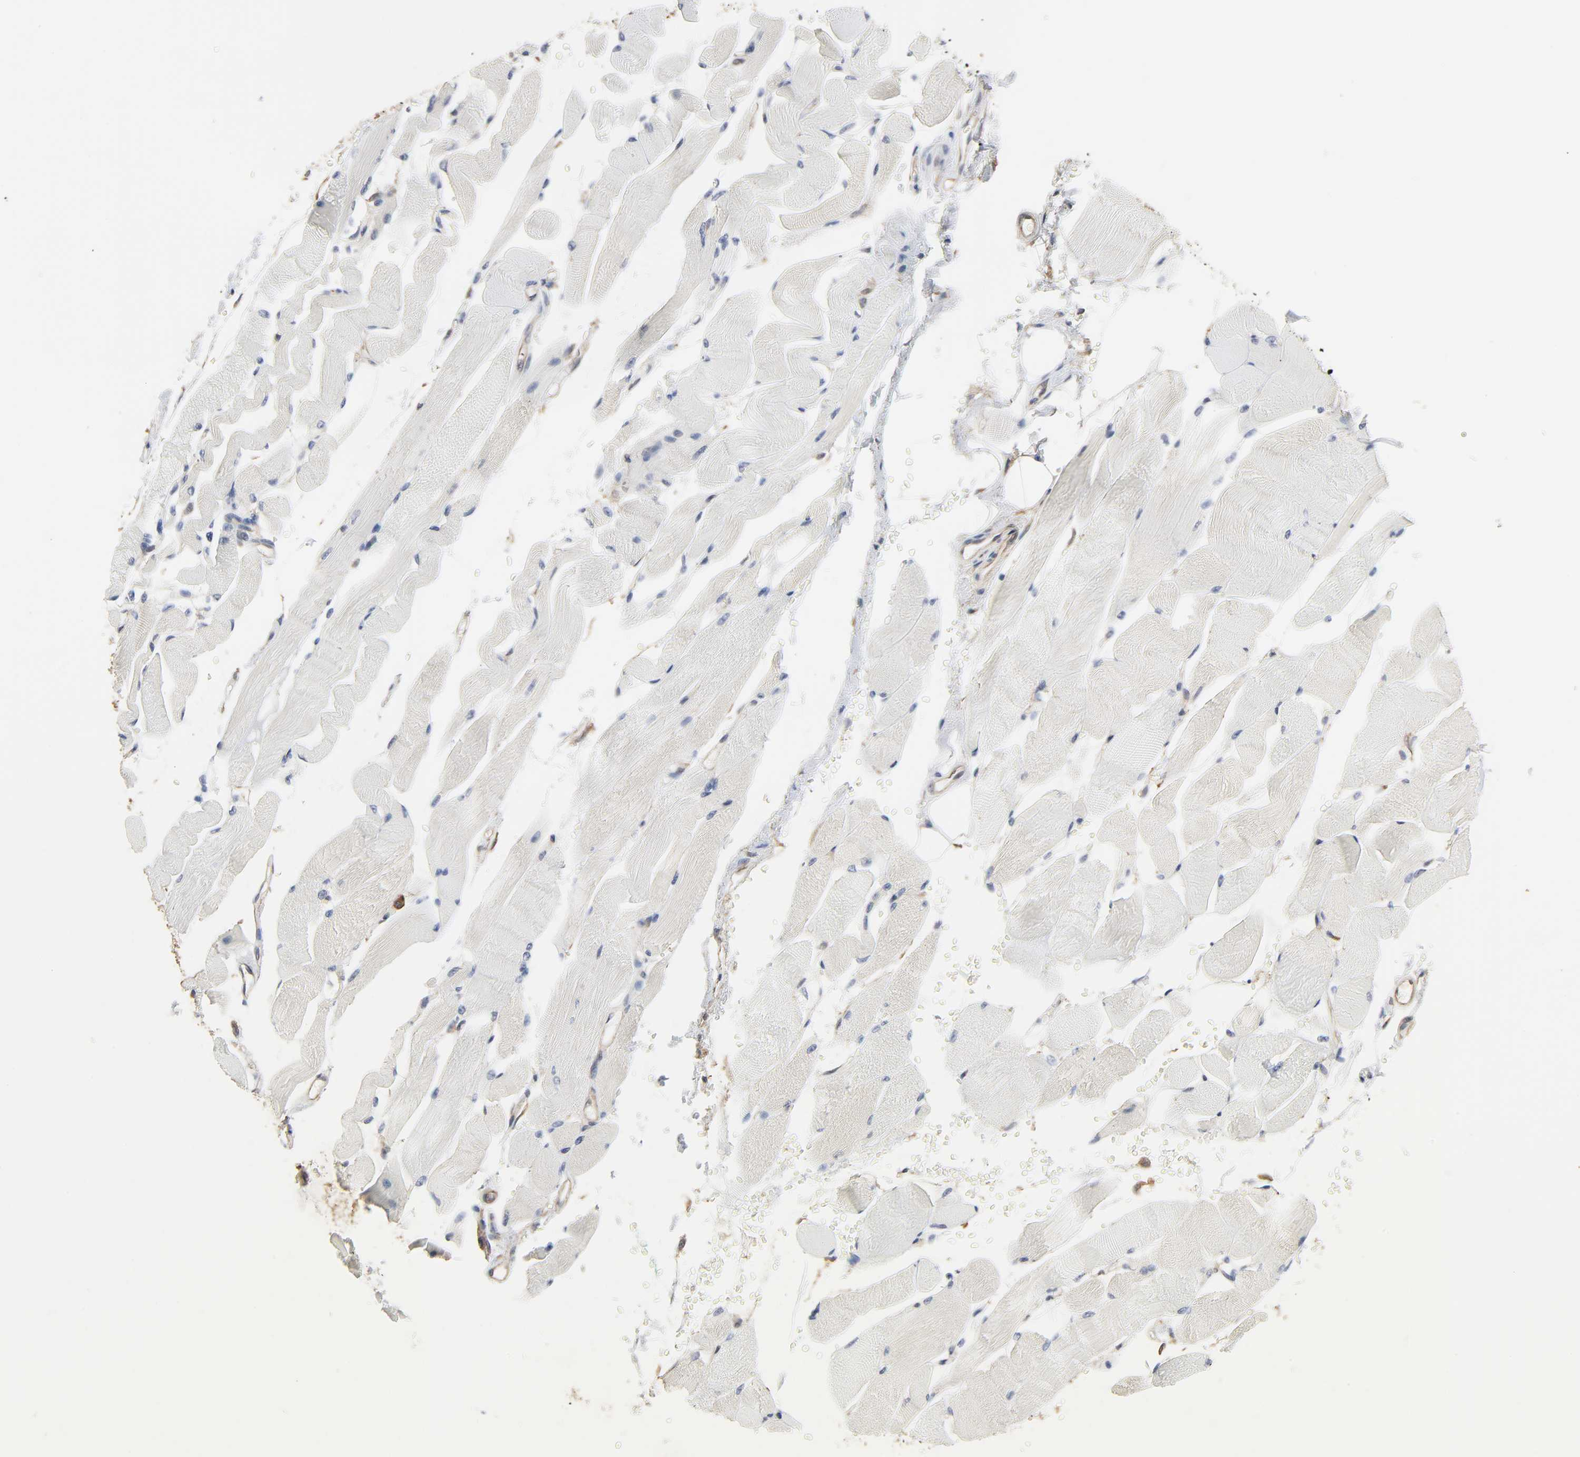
{"staining": {"intensity": "negative", "quantity": "none", "location": "none"}, "tissue": "skeletal muscle", "cell_type": "Myocytes", "image_type": "normal", "snomed": [{"axis": "morphology", "description": "Normal tissue, NOS"}, {"axis": "topography", "description": "Skeletal muscle"}, {"axis": "topography", "description": "Peripheral nerve tissue"}], "caption": "Micrograph shows no significant protein expression in myocytes of benign skeletal muscle. (DAB (3,3'-diaminobenzidine) immunohistochemistry with hematoxylin counter stain).", "gene": "DDX10", "patient": {"sex": "female", "age": 84}}